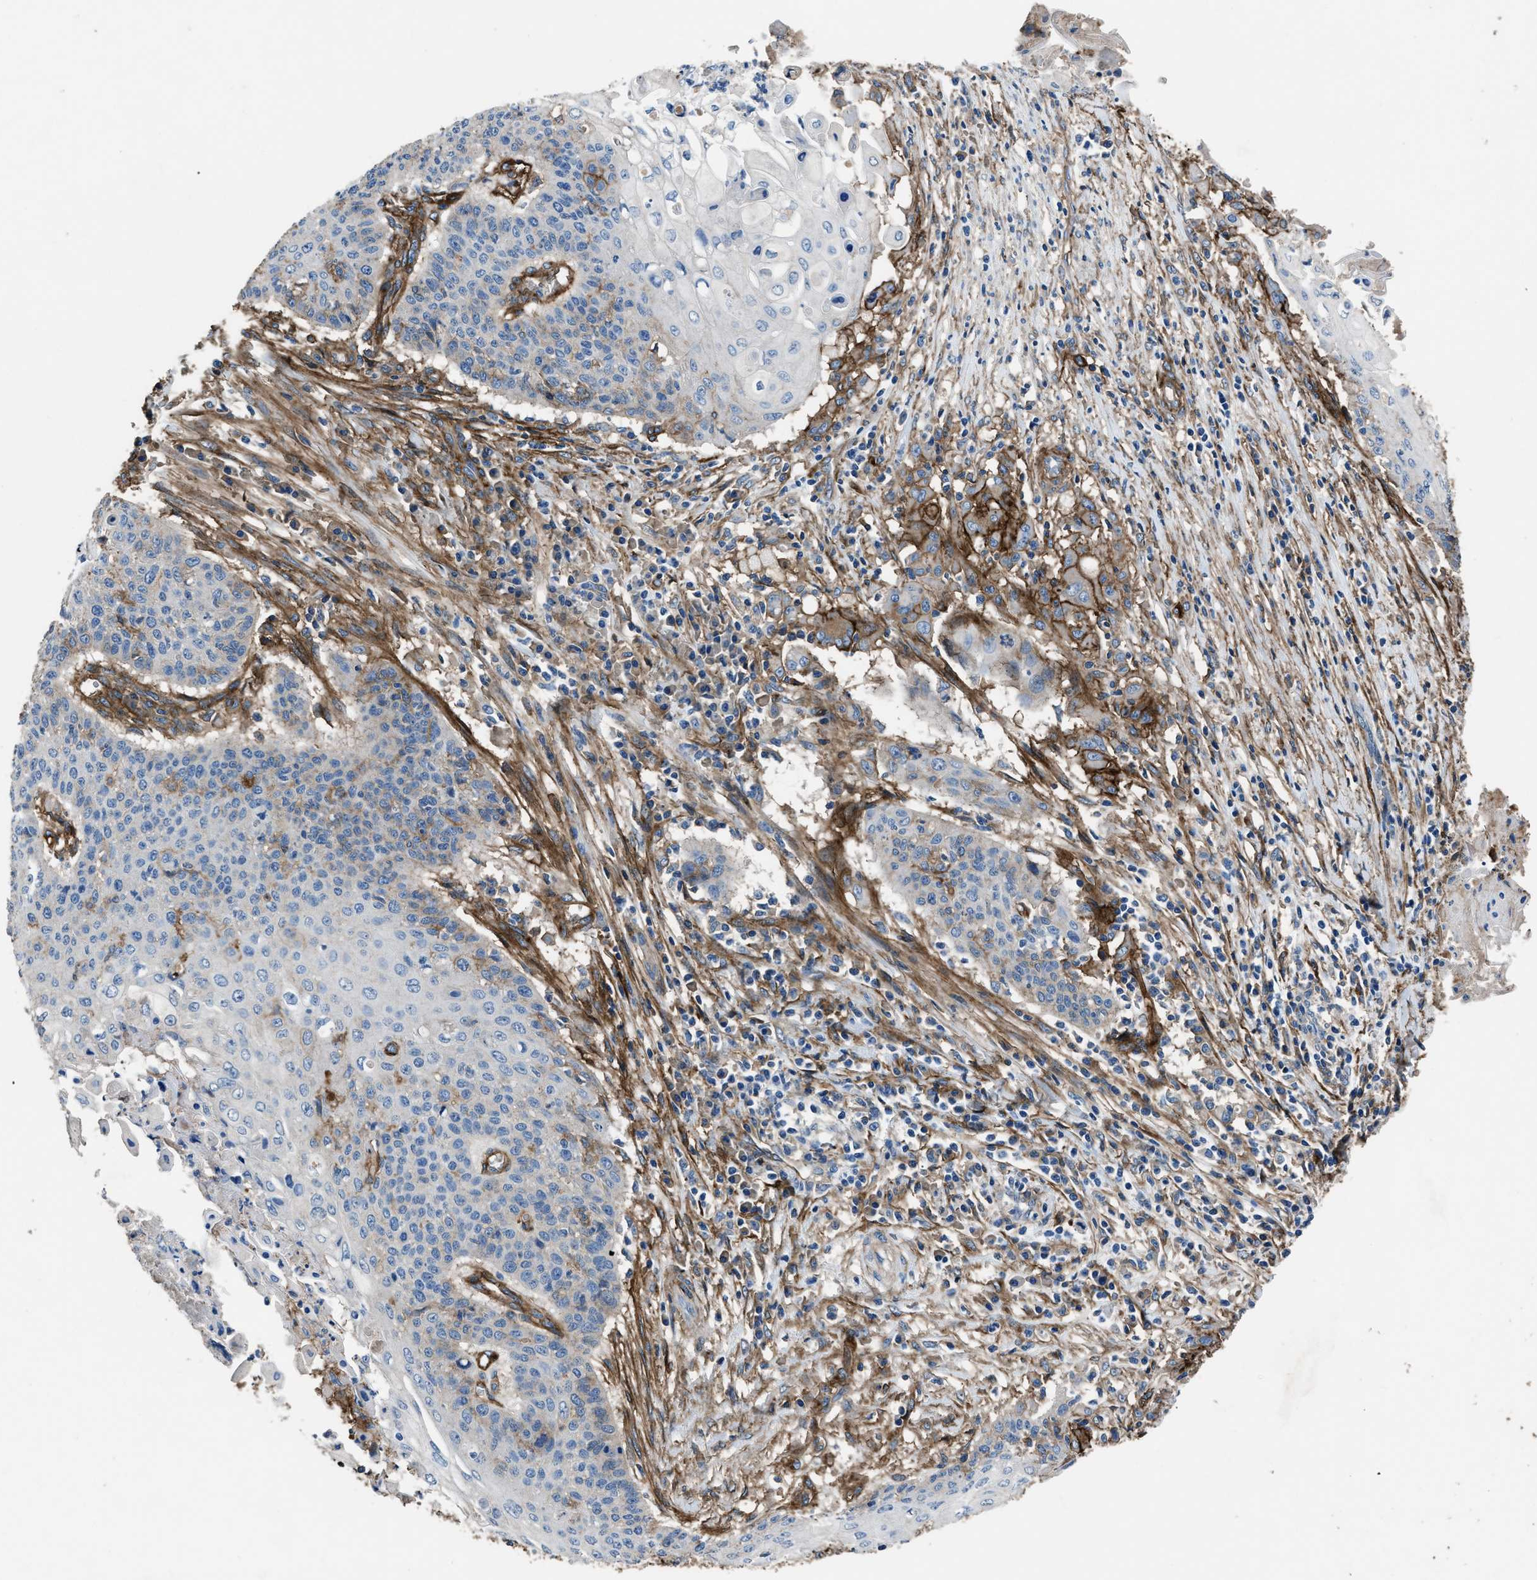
{"staining": {"intensity": "weak", "quantity": "25%-75%", "location": "cytoplasmic/membranous"}, "tissue": "cervical cancer", "cell_type": "Tumor cells", "image_type": "cancer", "snomed": [{"axis": "morphology", "description": "Squamous cell carcinoma, NOS"}, {"axis": "topography", "description": "Cervix"}], "caption": "DAB (3,3'-diaminobenzidine) immunohistochemical staining of human squamous cell carcinoma (cervical) shows weak cytoplasmic/membranous protein expression in about 25%-75% of tumor cells. (DAB IHC, brown staining for protein, blue staining for nuclei).", "gene": "CD276", "patient": {"sex": "female", "age": 39}}